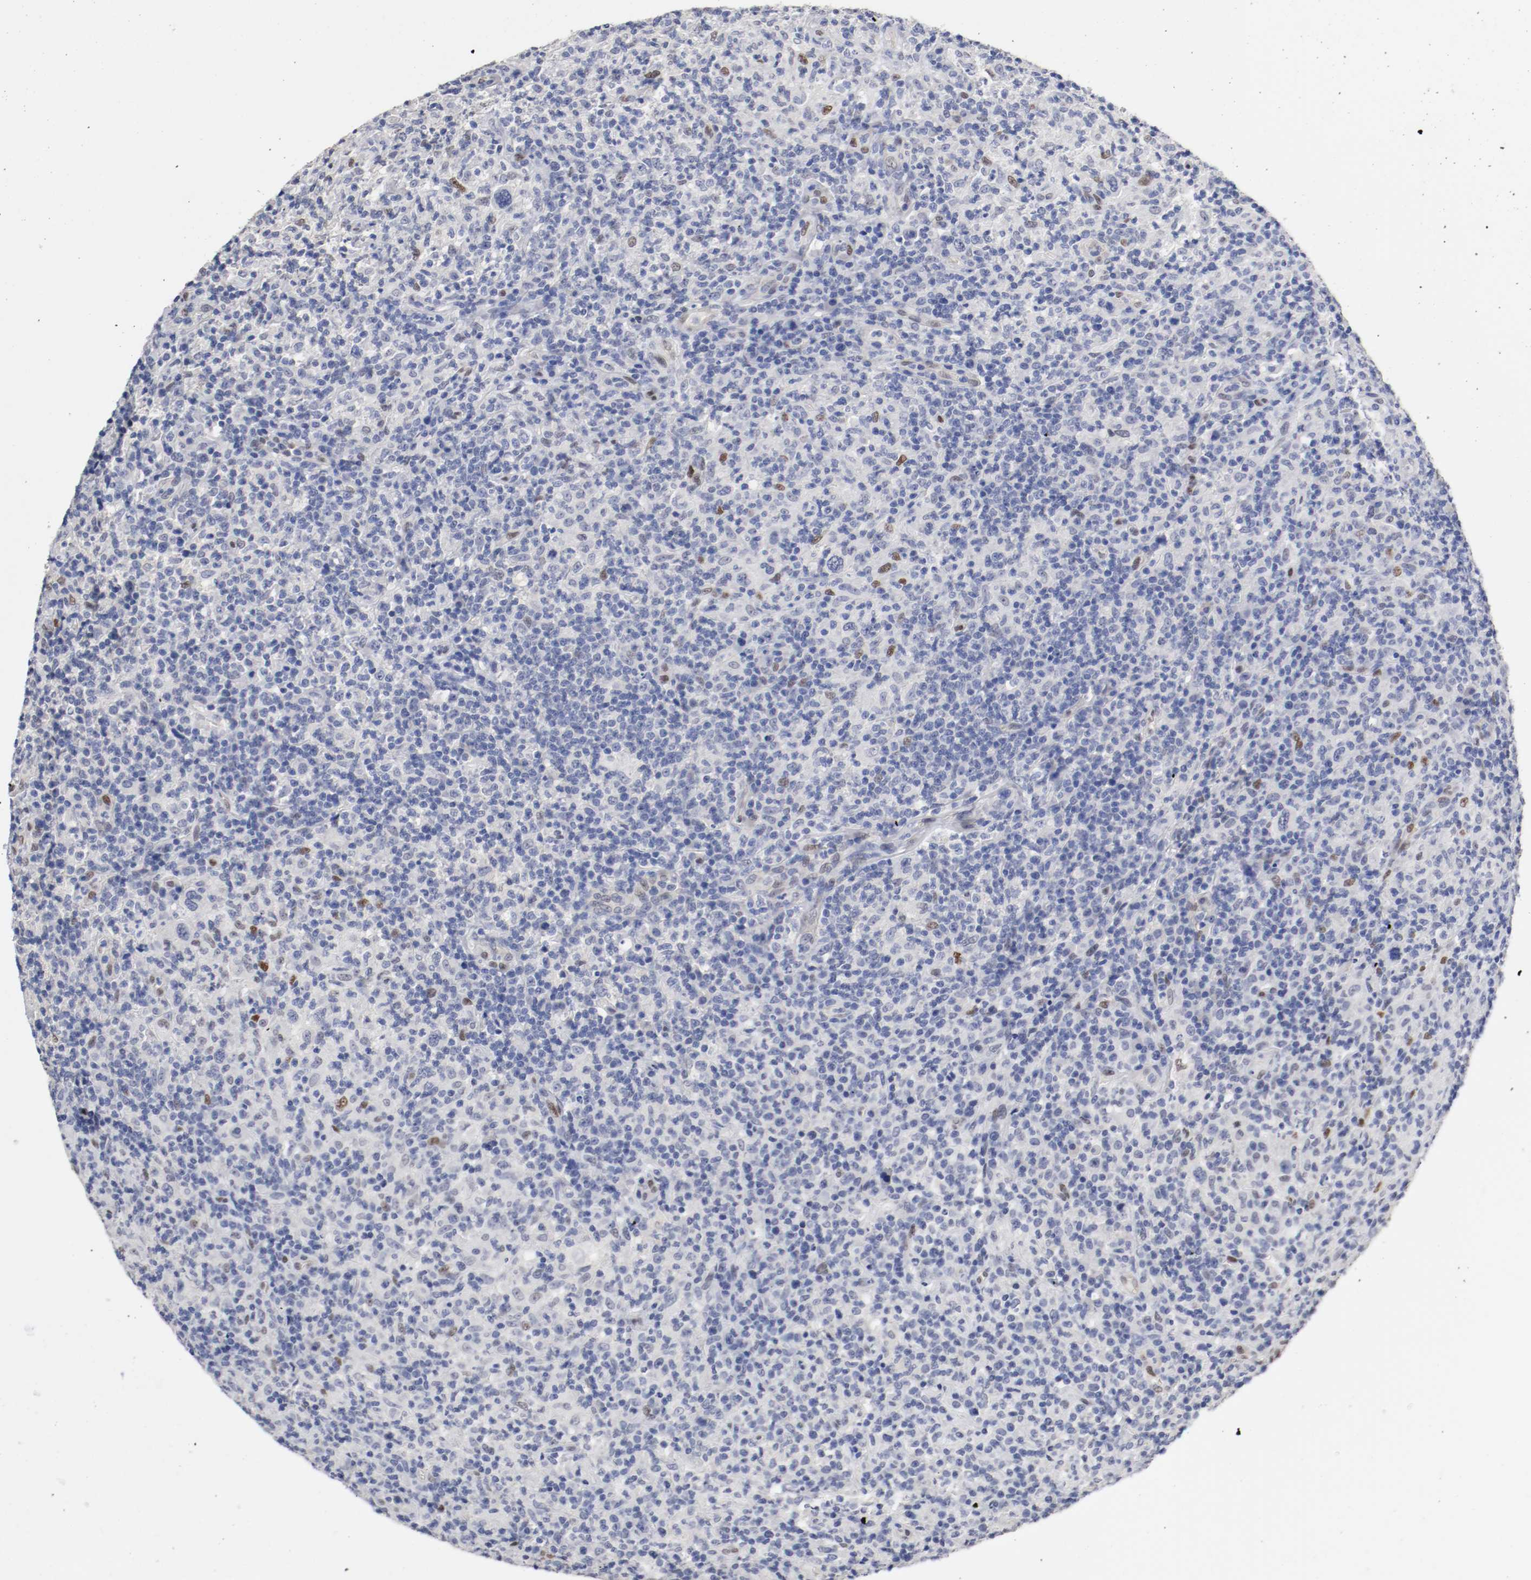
{"staining": {"intensity": "moderate", "quantity": "<25%", "location": "nuclear"}, "tissue": "lymphoma", "cell_type": "Tumor cells", "image_type": "cancer", "snomed": [{"axis": "morphology", "description": "Hodgkin's disease, NOS"}, {"axis": "topography", "description": "Lymph node"}], "caption": "IHC staining of lymphoma, which displays low levels of moderate nuclear staining in about <25% of tumor cells indicating moderate nuclear protein staining. The staining was performed using DAB (brown) for protein detection and nuclei were counterstained in hematoxylin (blue).", "gene": "FOSL2", "patient": {"sex": "male", "age": 65}}